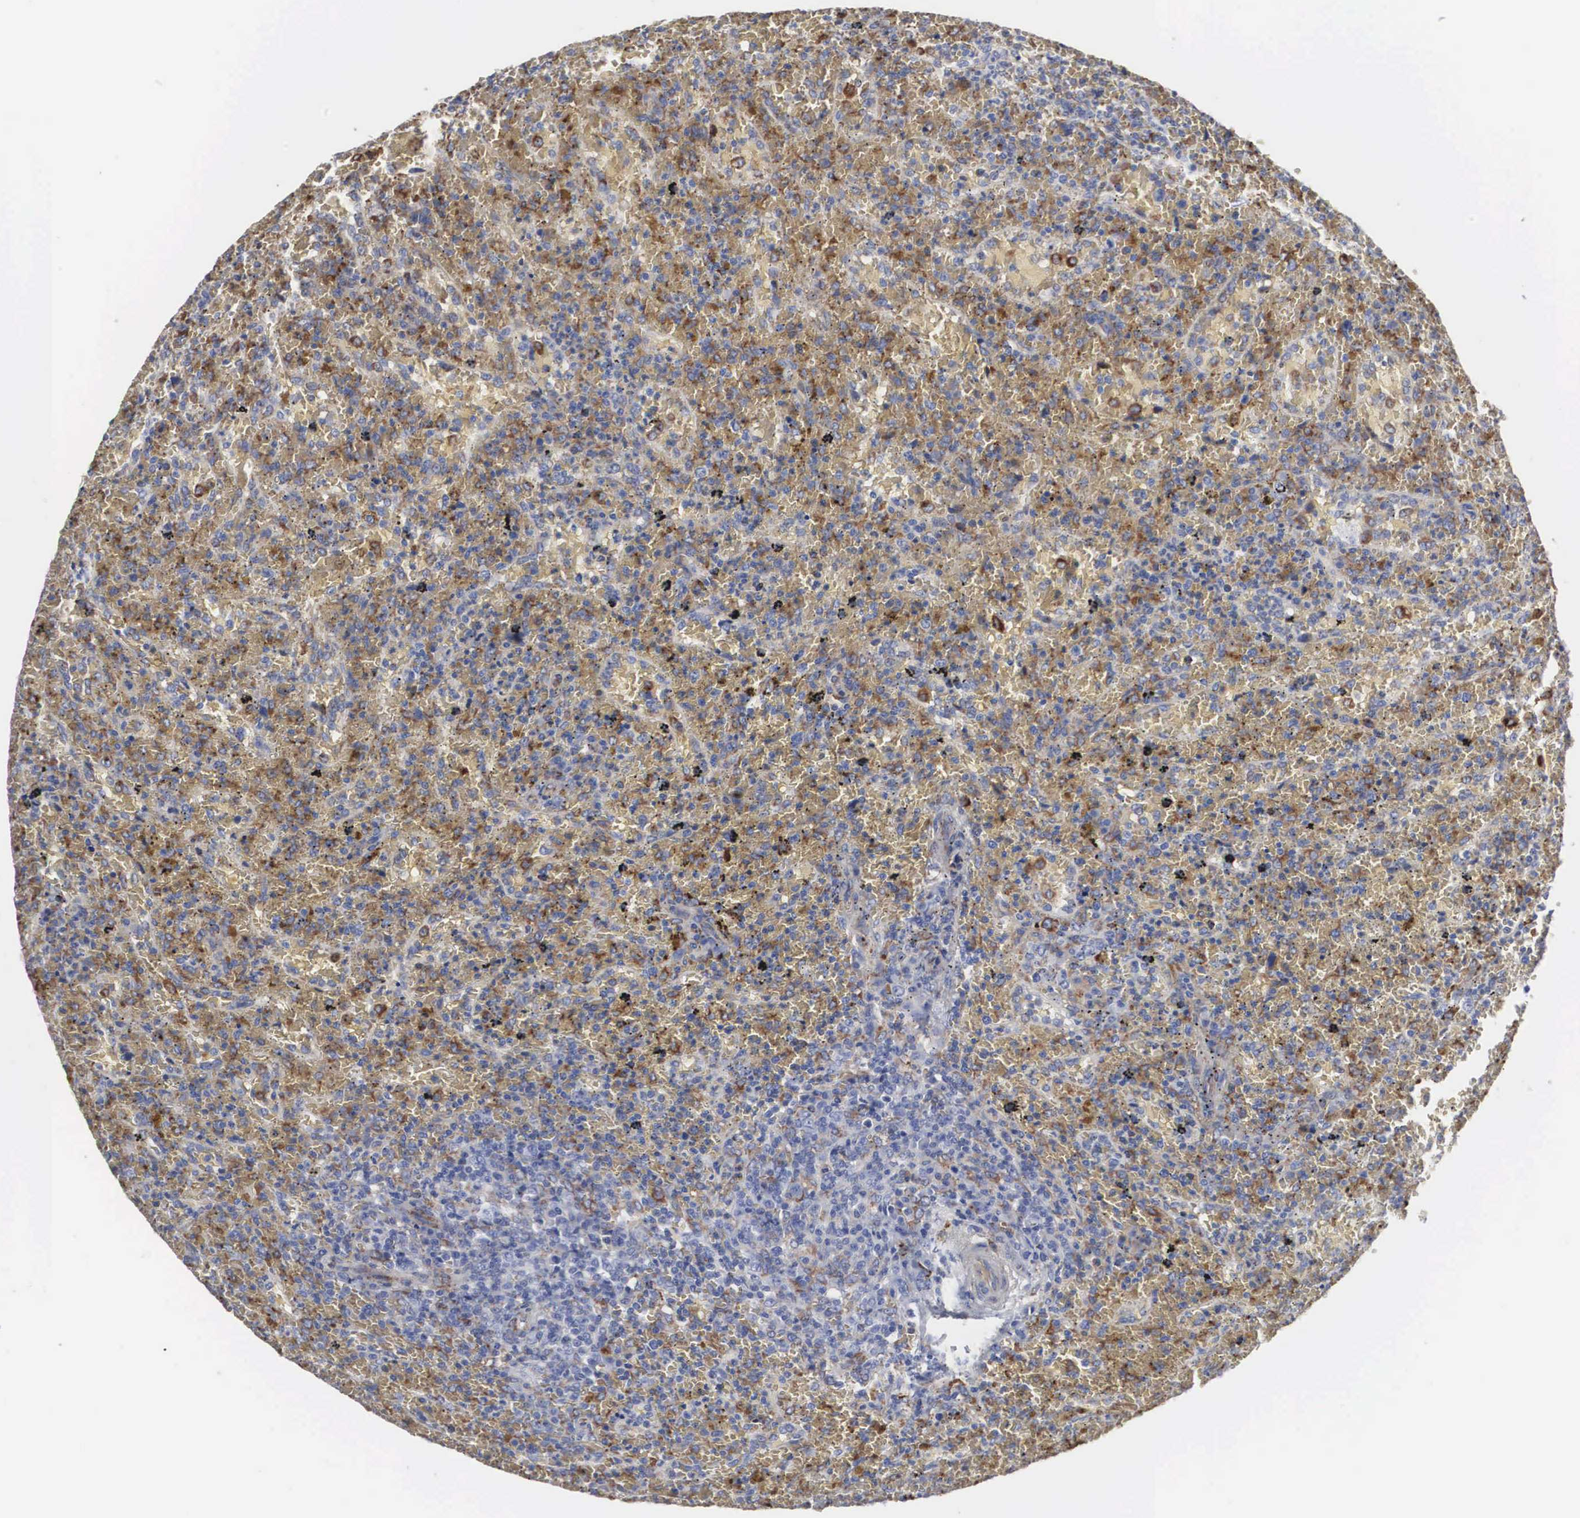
{"staining": {"intensity": "moderate", "quantity": "25%-75%", "location": "cytoplasmic/membranous"}, "tissue": "lymphoma", "cell_type": "Tumor cells", "image_type": "cancer", "snomed": [{"axis": "morphology", "description": "Malignant lymphoma, non-Hodgkin's type, High grade"}, {"axis": "topography", "description": "Spleen"}, {"axis": "topography", "description": "Lymph node"}], "caption": "A brown stain highlights moderate cytoplasmic/membranous positivity of a protein in human lymphoma tumor cells. The staining was performed using DAB (3,3'-diaminobenzidine) to visualize the protein expression in brown, while the nuclei were stained in blue with hematoxylin (Magnification: 20x).", "gene": "LGALS3BP", "patient": {"sex": "female", "age": 70}}